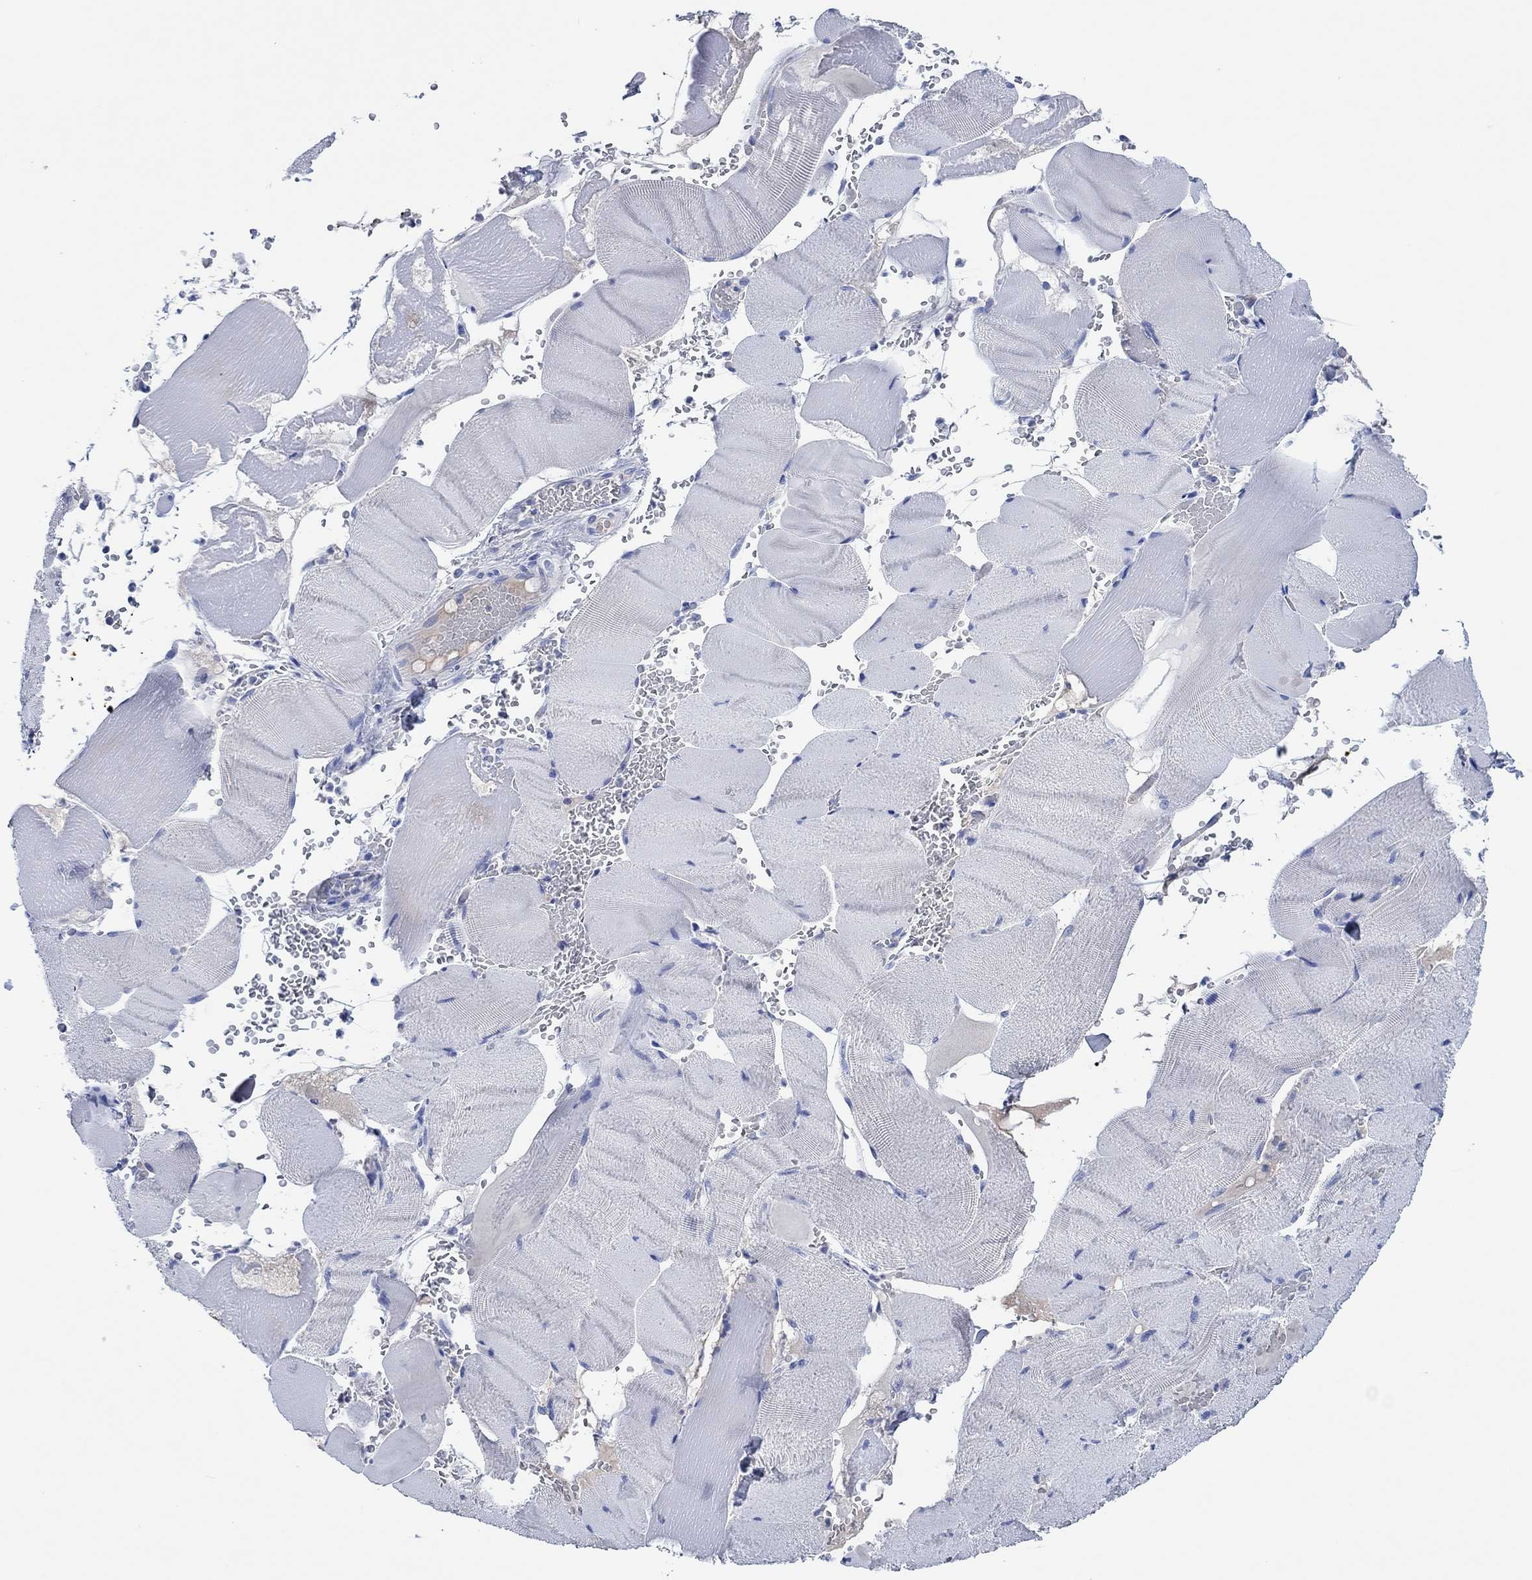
{"staining": {"intensity": "negative", "quantity": "none", "location": "none"}, "tissue": "skeletal muscle", "cell_type": "Myocytes", "image_type": "normal", "snomed": [{"axis": "morphology", "description": "Normal tissue, NOS"}, {"axis": "topography", "description": "Skeletal muscle"}], "caption": "IHC of benign skeletal muscle exhibits no staining in myocytes.", "gene": "CPNE6", "patient": {"sex": "male", "age": 56}}